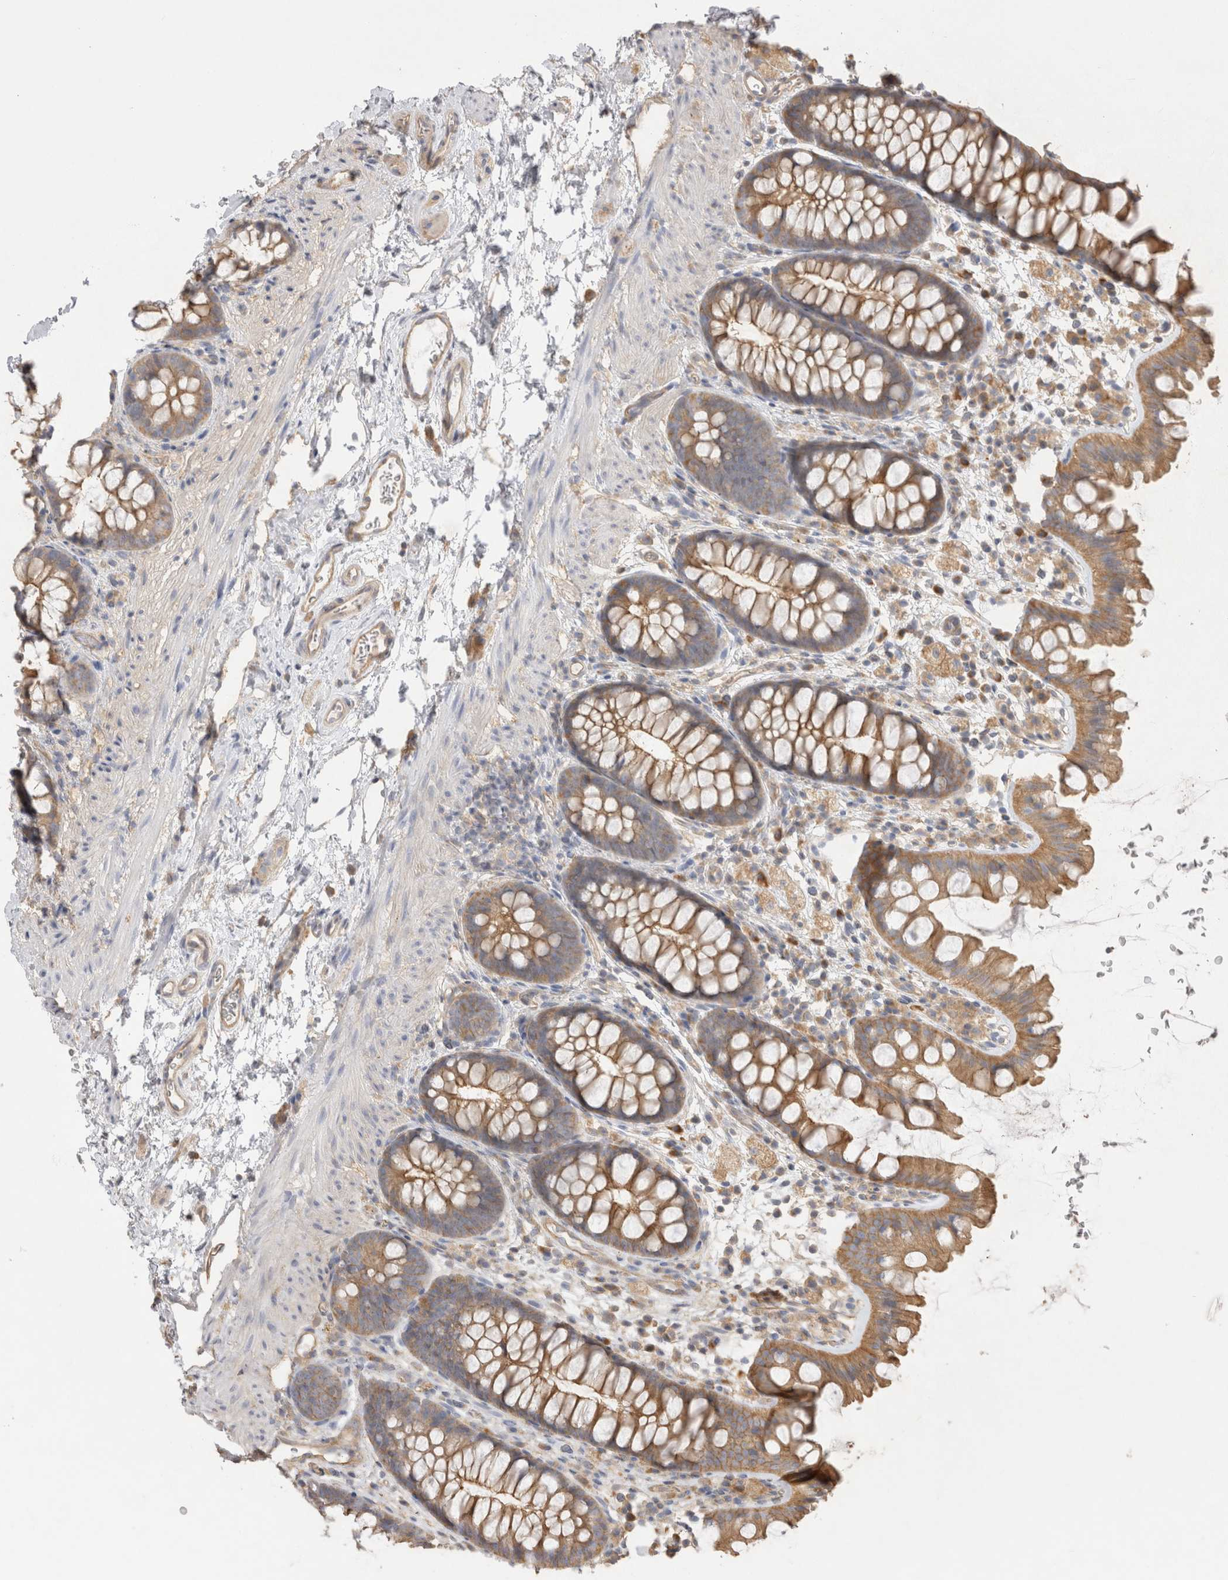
{"staining": {"intensity": "moderate", "quantity": ">75%", "location": "cytoplasmic/membranous"}, "tissue": "colon", "cell_type": "Endothelial cells", "image_type": "normal", "snomed": [{"axis": "morphology", "description": "Normal tissue, NOS"}, {"axis": "topography", "description": "Colon"}], "caption": "Immunohistochemistry (IHC) (DAB (3,3'-diaminobenzidine)) staining of unremarkable colon reveals moderate cytoplasmic/membranous protein expression in approximately >75% of endothelial cells. (Brightfield microscopy of DAB IHC at high magnification).", "gene": "CHMP6", "patient": {"sex": "female", "age": 62}}